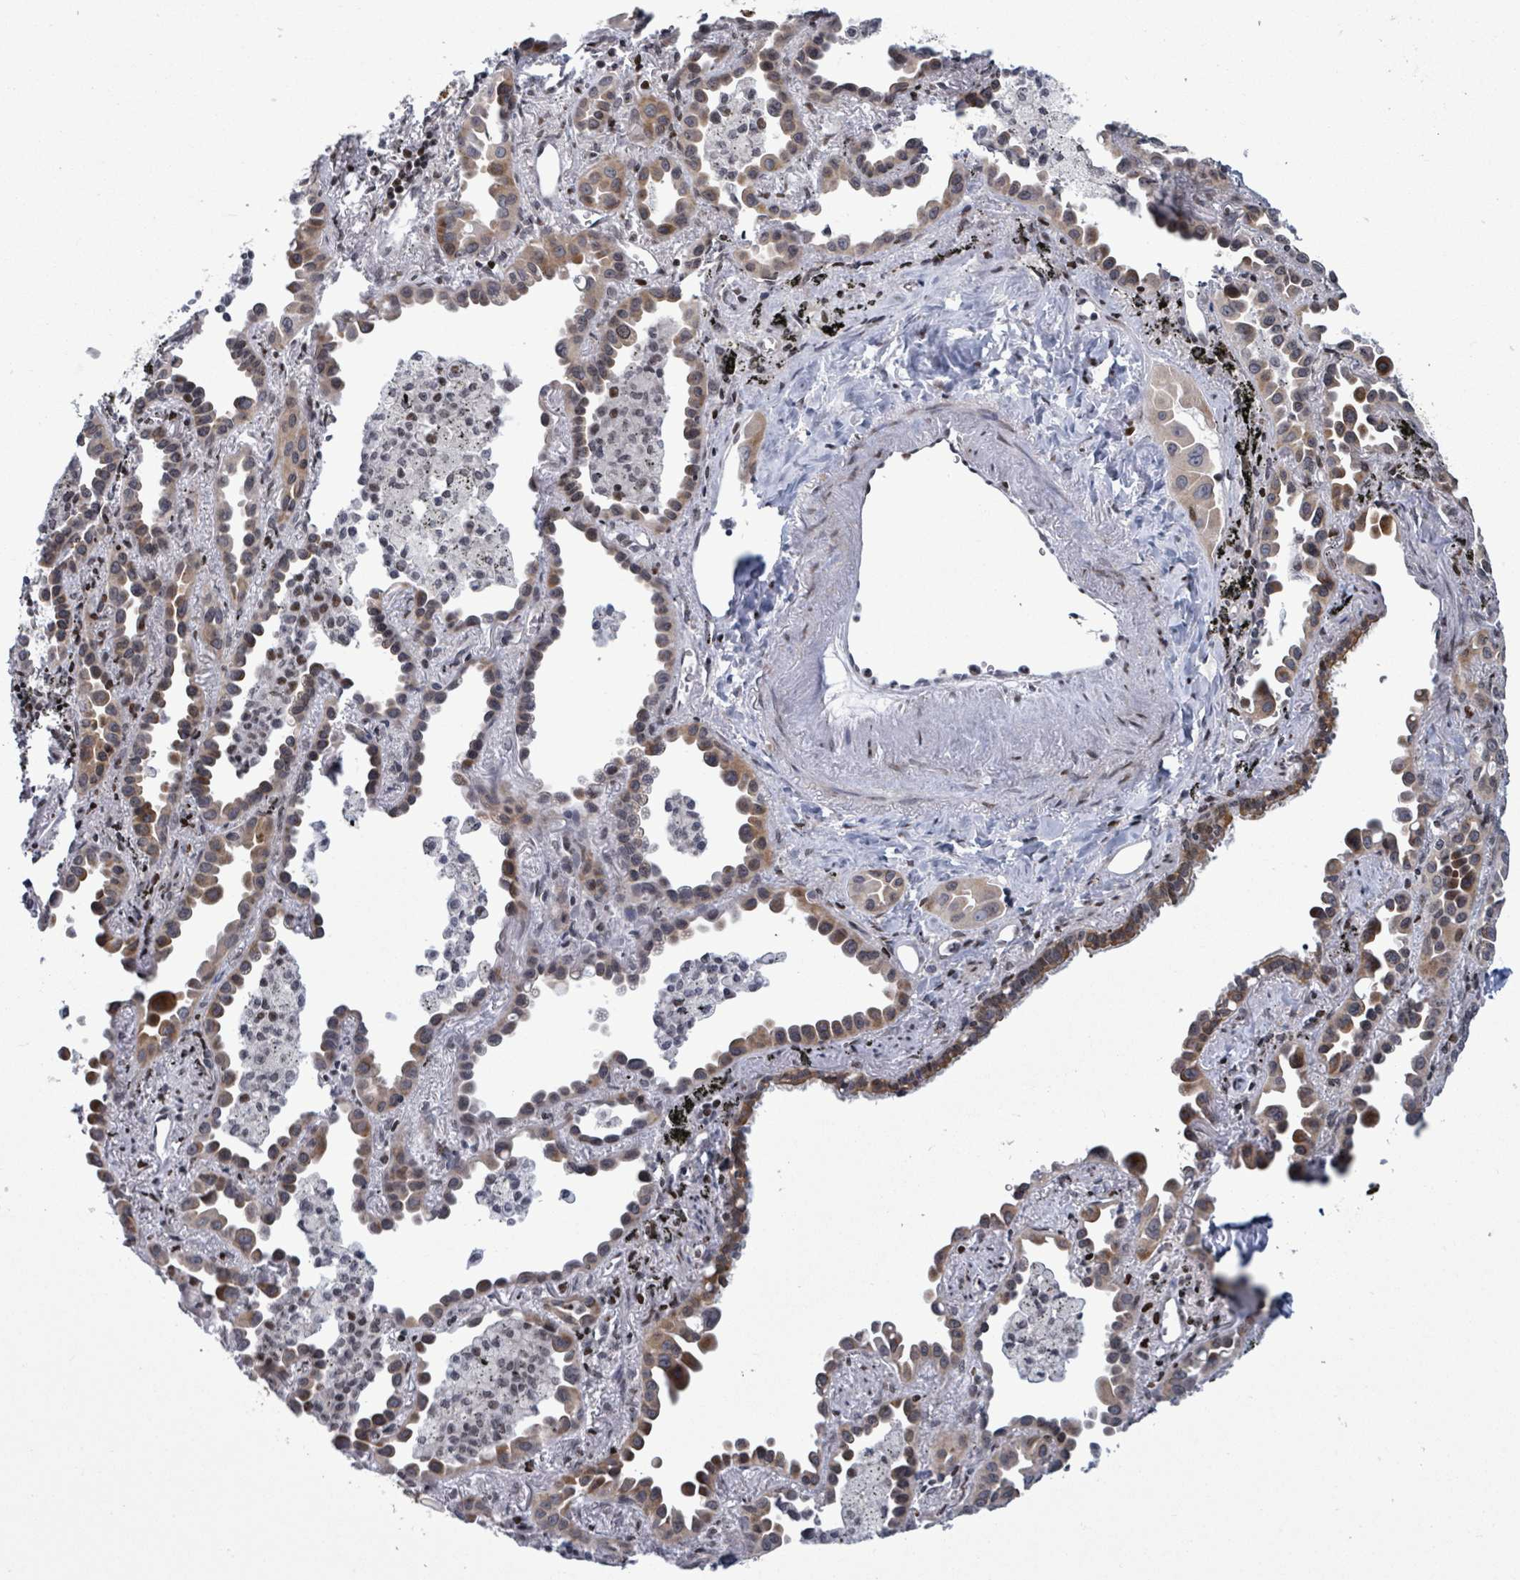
{"staining": {"intensity": "moderate", "quantity": ">75%", "location": "cytoplasmic/membranous,nuclear"}, "tissue": "lung cancer", "cell_type": "Tumor cells", "image_type": "cancer", "snomed": [{"axis": "morphology", "description": "Adenocarcinoma, NOS"}, {"axis": "topography", "description": "Lung"}], "caption": "Human lung adenocarcinoma stained with a protein marker demonstrates moderate staining in tumor cells.", "gene": "FNDC4", "patient": {"sex": "male", "age": 68}}